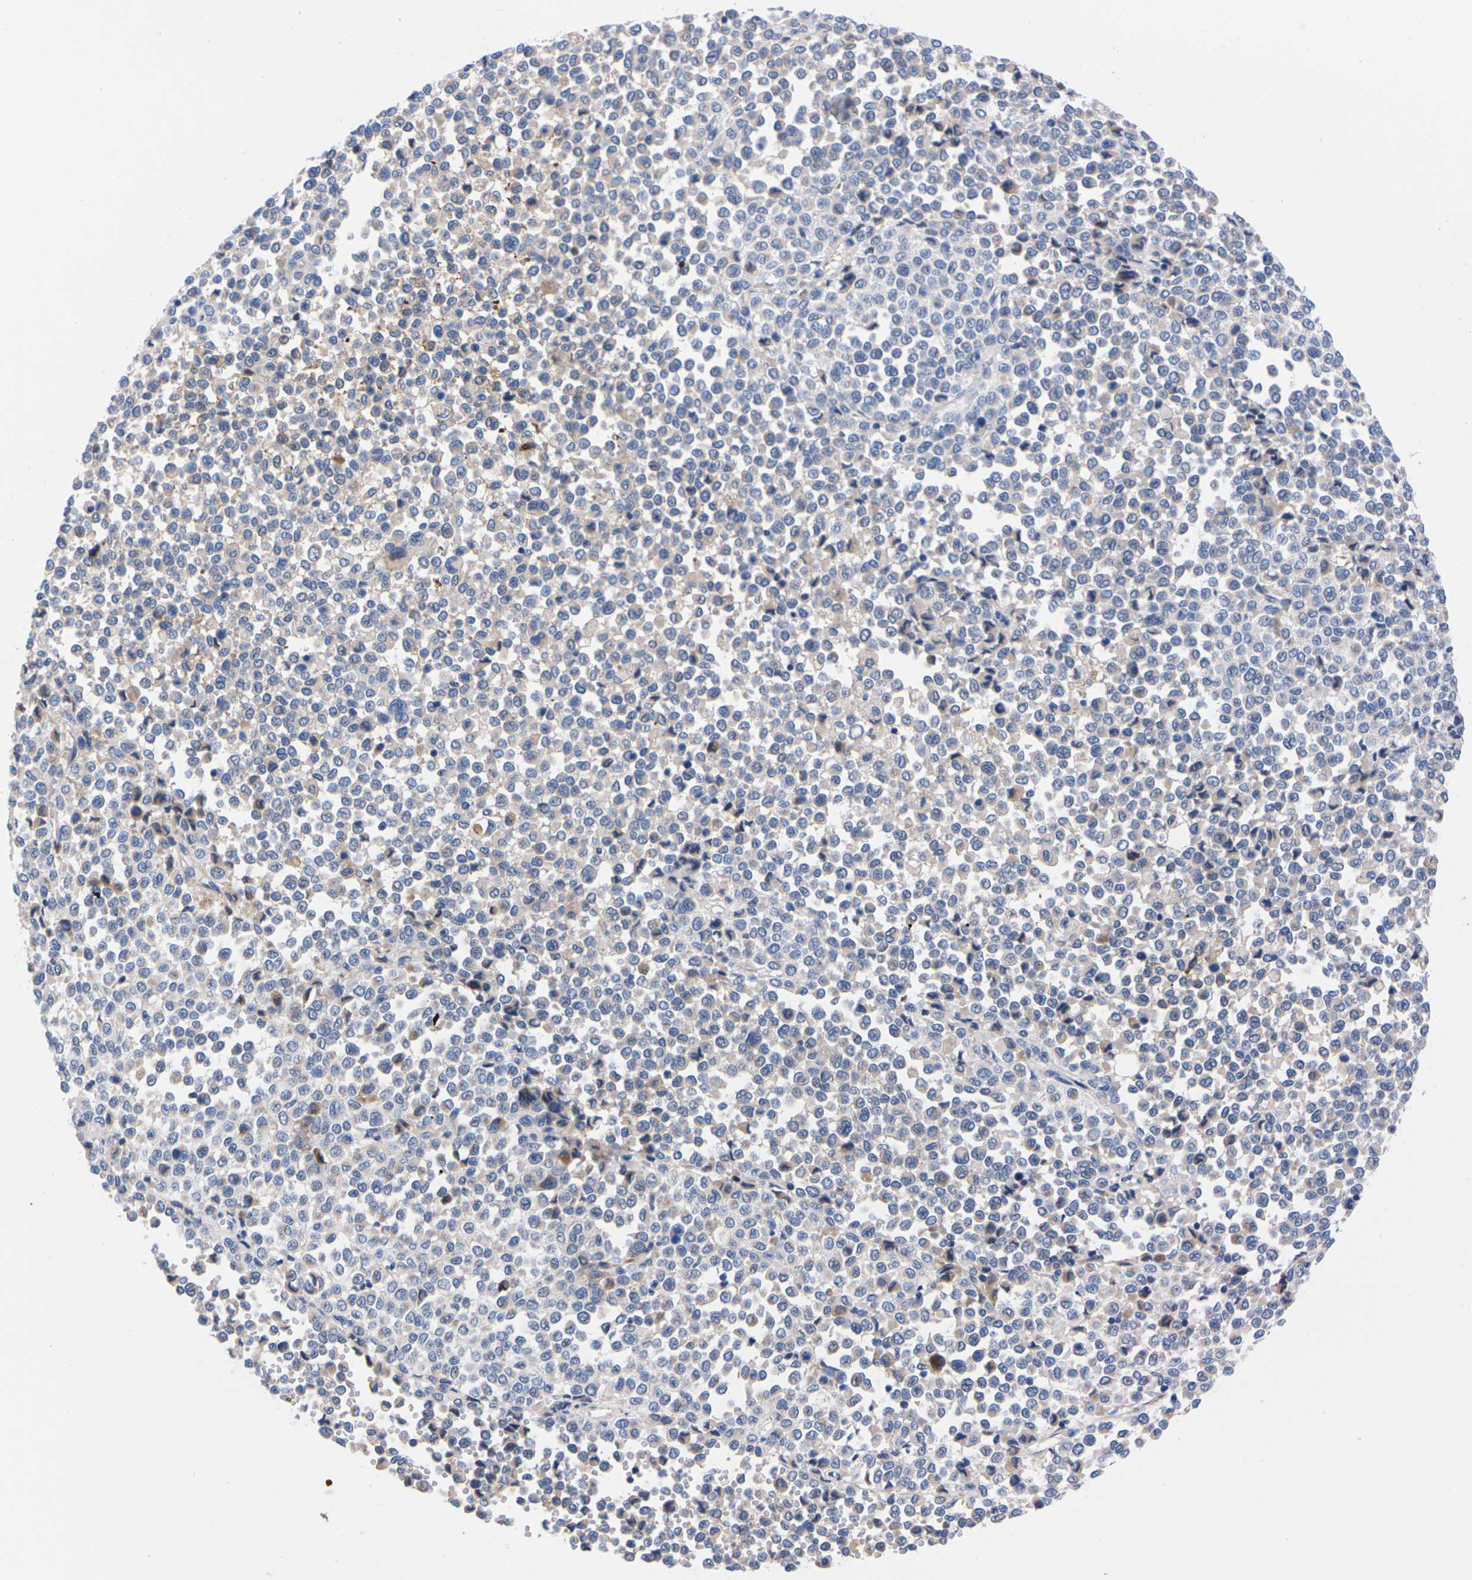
{"staining": {"intensity": "weak", "quantity": "<25%", "location": "cytoplasmic/membranous"}, "tissue": "melanoma", "cell_type": "Tumor cells", "image_type": "cancer", "snomed": [{"axis": "morphology", "description": "Malignant melanoma, Metastatic site"}, {"axis": "topography", "description": "Pancreas"}], "caption": "Immunohistochemistry (IHC) micrograph of malignant melanoma (metastatic site) stained for a protein (brown), which exhibits no staining in tumor cells.", "gene": "FAM210A", "patient": {"sex": "female", "age": 30}}